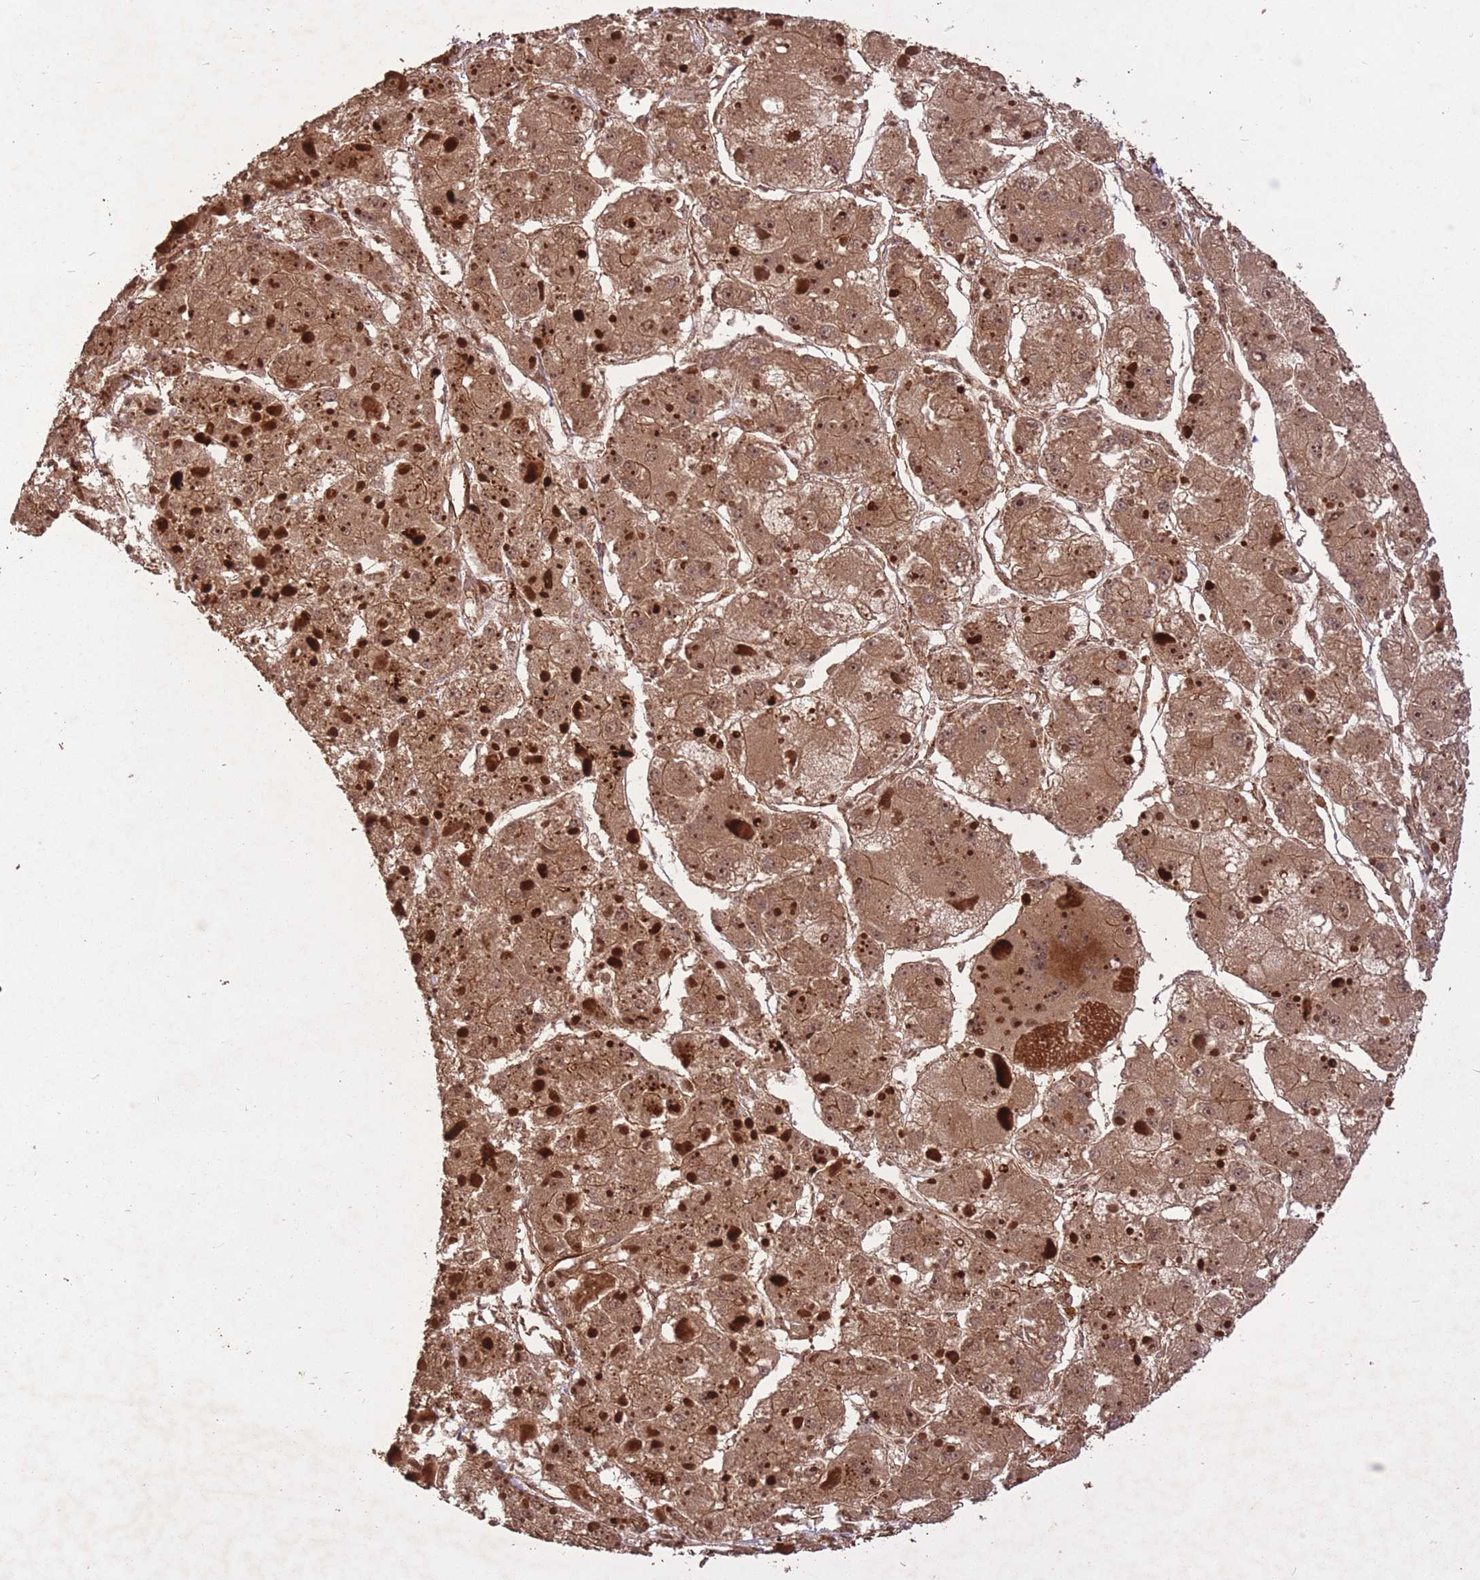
{"staining": {"intensity": "moderate", "quantity": ">75%", "location": "cytoplasmic/membranous,nuclear"}, "tissue": "liver cancer", "cell_type": "Tumor cells", "image_type": "cancer", "snomed": [{"axis": "morphology", "description": "Carcinoma, Hepatocellular, NOS"}, {"axis": "topography", "description": "Liver"}], "caption": "IHC image of liver cancer (hepatocellular carcinoma) stained for a protein (brown), which exhibits medium levels of moderate cytoplasmic/membranous and nuclear staining in about >75% of tumor cells.", "gene": "ERBB3", "patient": {"sex": "female", "age": 73}}